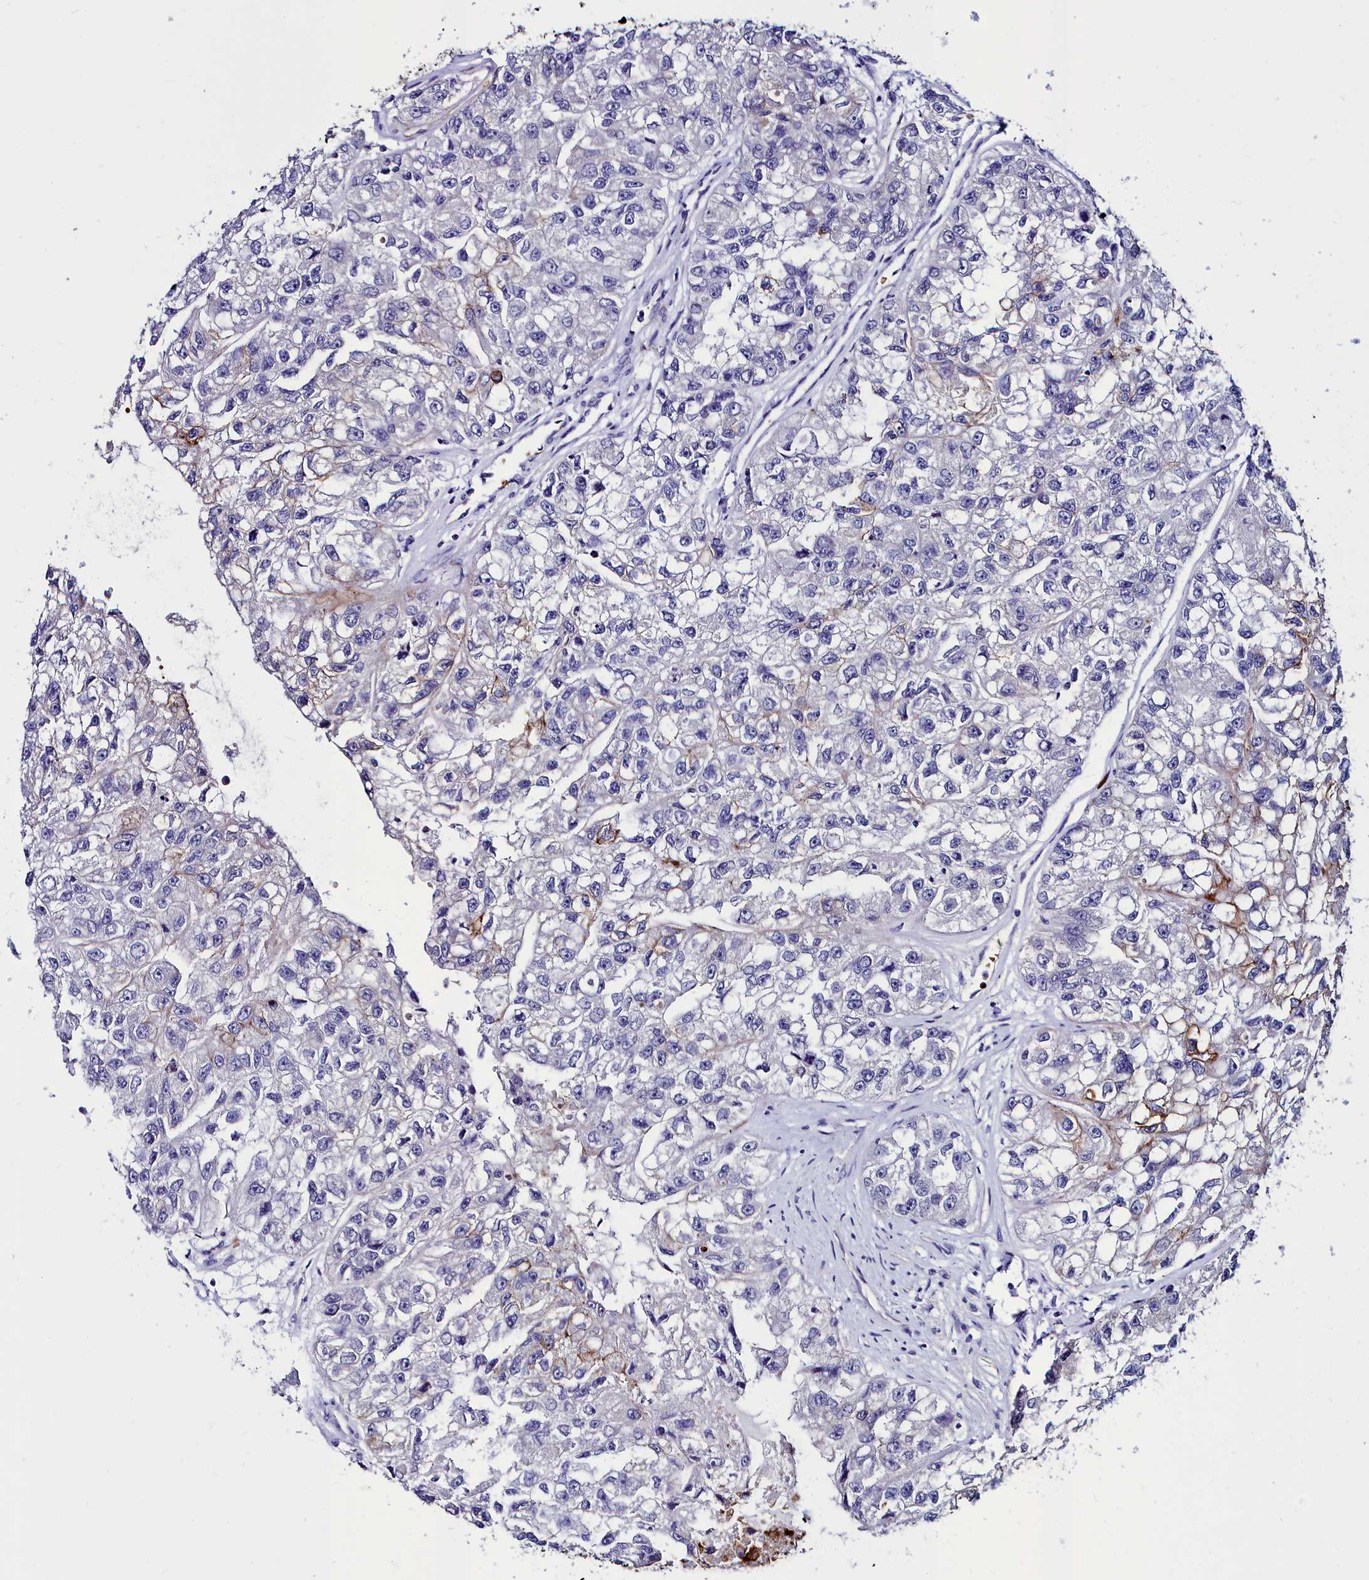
{"staining": {"intensity": "negative", "quantity": "none", "location": "none"}, "tissue": "renal cancer", "cell_type": "Tumor cells", "image_type": "cancer", "snomed": [{"axis": "morphology", "description": "Adenocarcinoma, NOS"}, {"axis": "topography", "description": "Kidney"}], "caption": "This is an IHC histopathology image of human renal cancer (adenocarcinoma). There is no positivity in tumor cells.", "gene": "CYP4F11", "patient": {"sex": "male", "age": 63}}